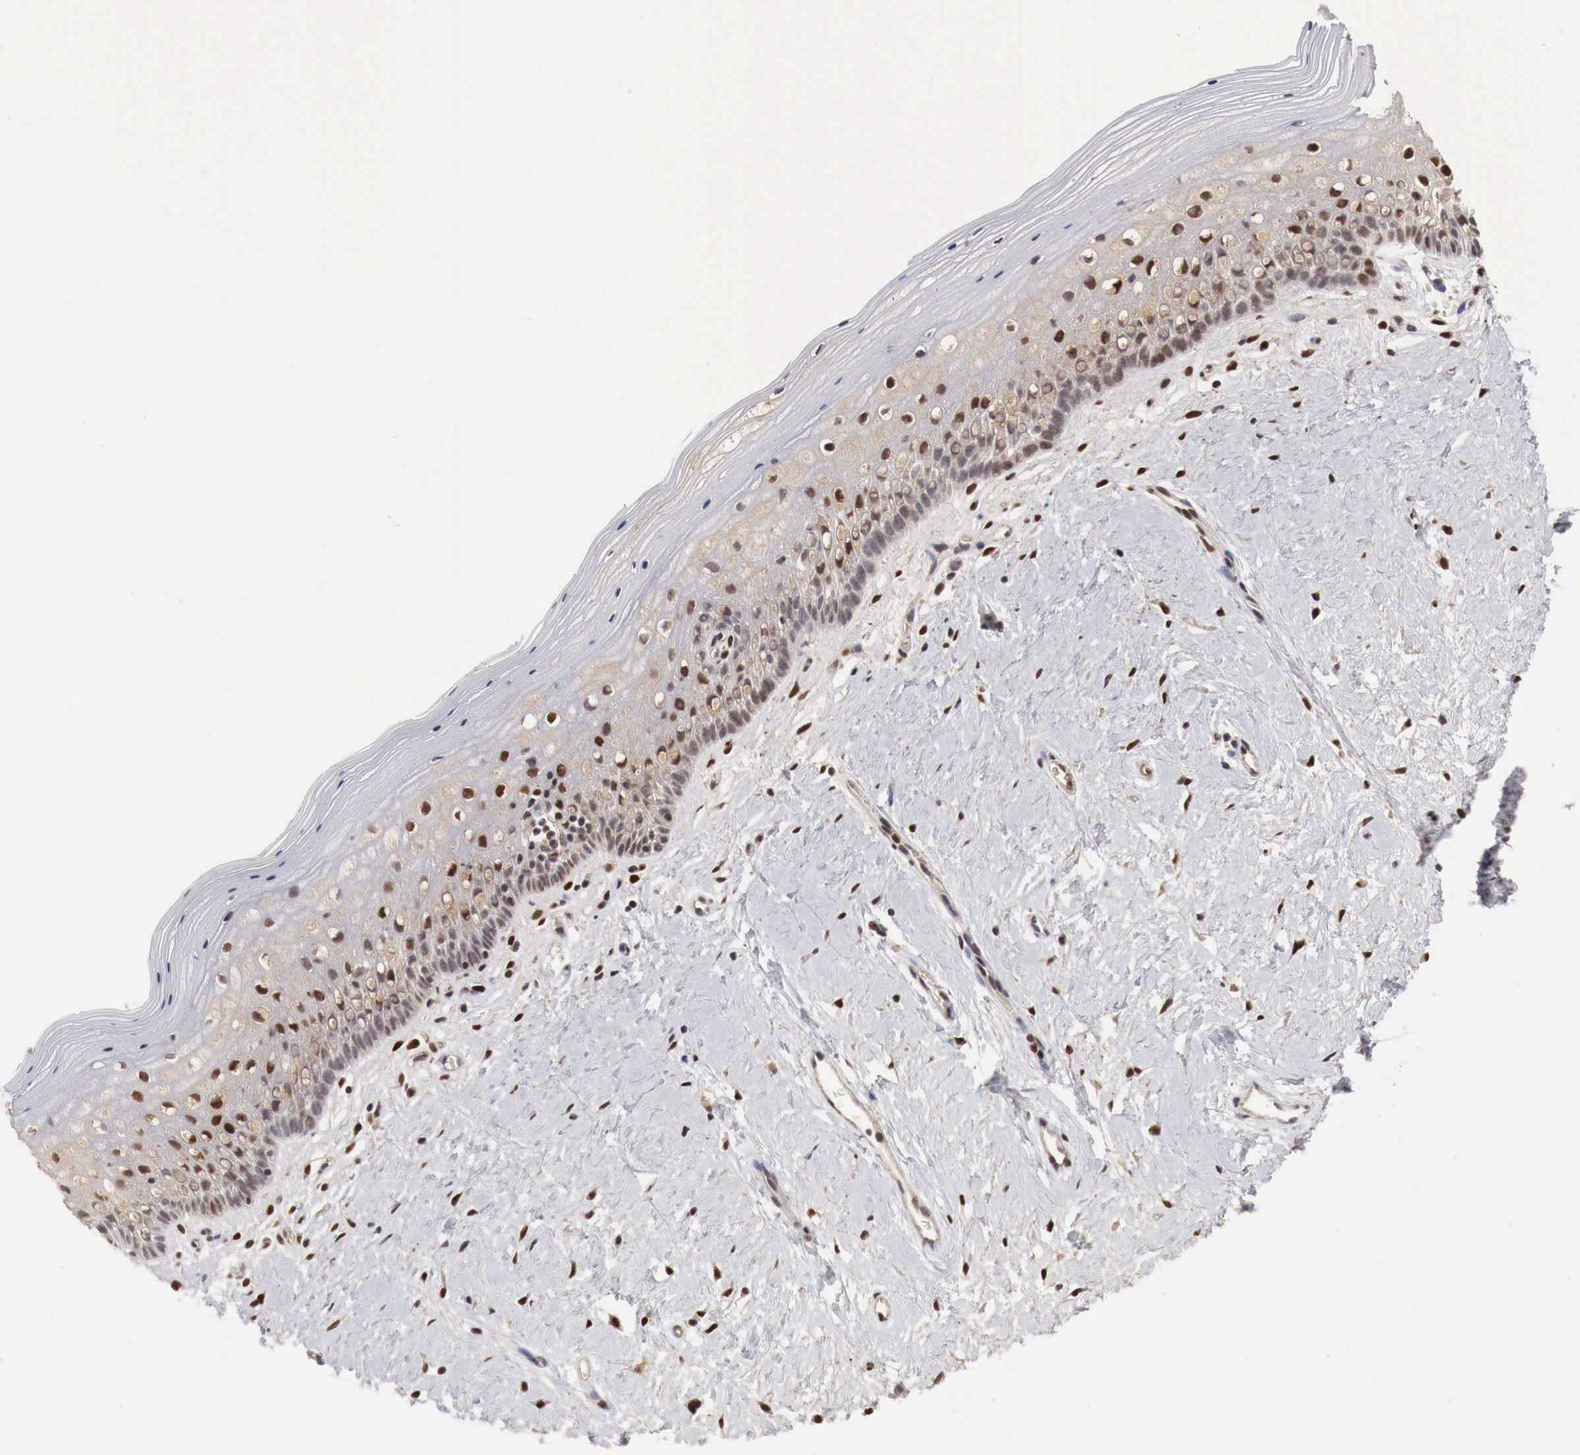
{"staining": {"intensity": "moderate", "quantity": "<25%", "location": "cytoplasmic/membranous,nuclear"}, "tissue": "vagina", "cell_type": "Squamous epithelial cells", "image_type": "normal", "snomed": [{"axis": "morphology", "description": "Normal tissue, NOS"}, {"axis": "topography", "description": "Vagina"}], "caption": "Immunohistochemistry (IHC) histopathology image of normal vagina: human vagina stained using immunohistochemistry displays low levels of moderate protein expression localized specifically in the cytoplasmic/membranous,nuclear of squamous epithelial cells, appearing as a cytoplasmic/membranous,nuclear brown color.", "gene": "DACH2", "patient": {"sex": "female", "age": 46}}